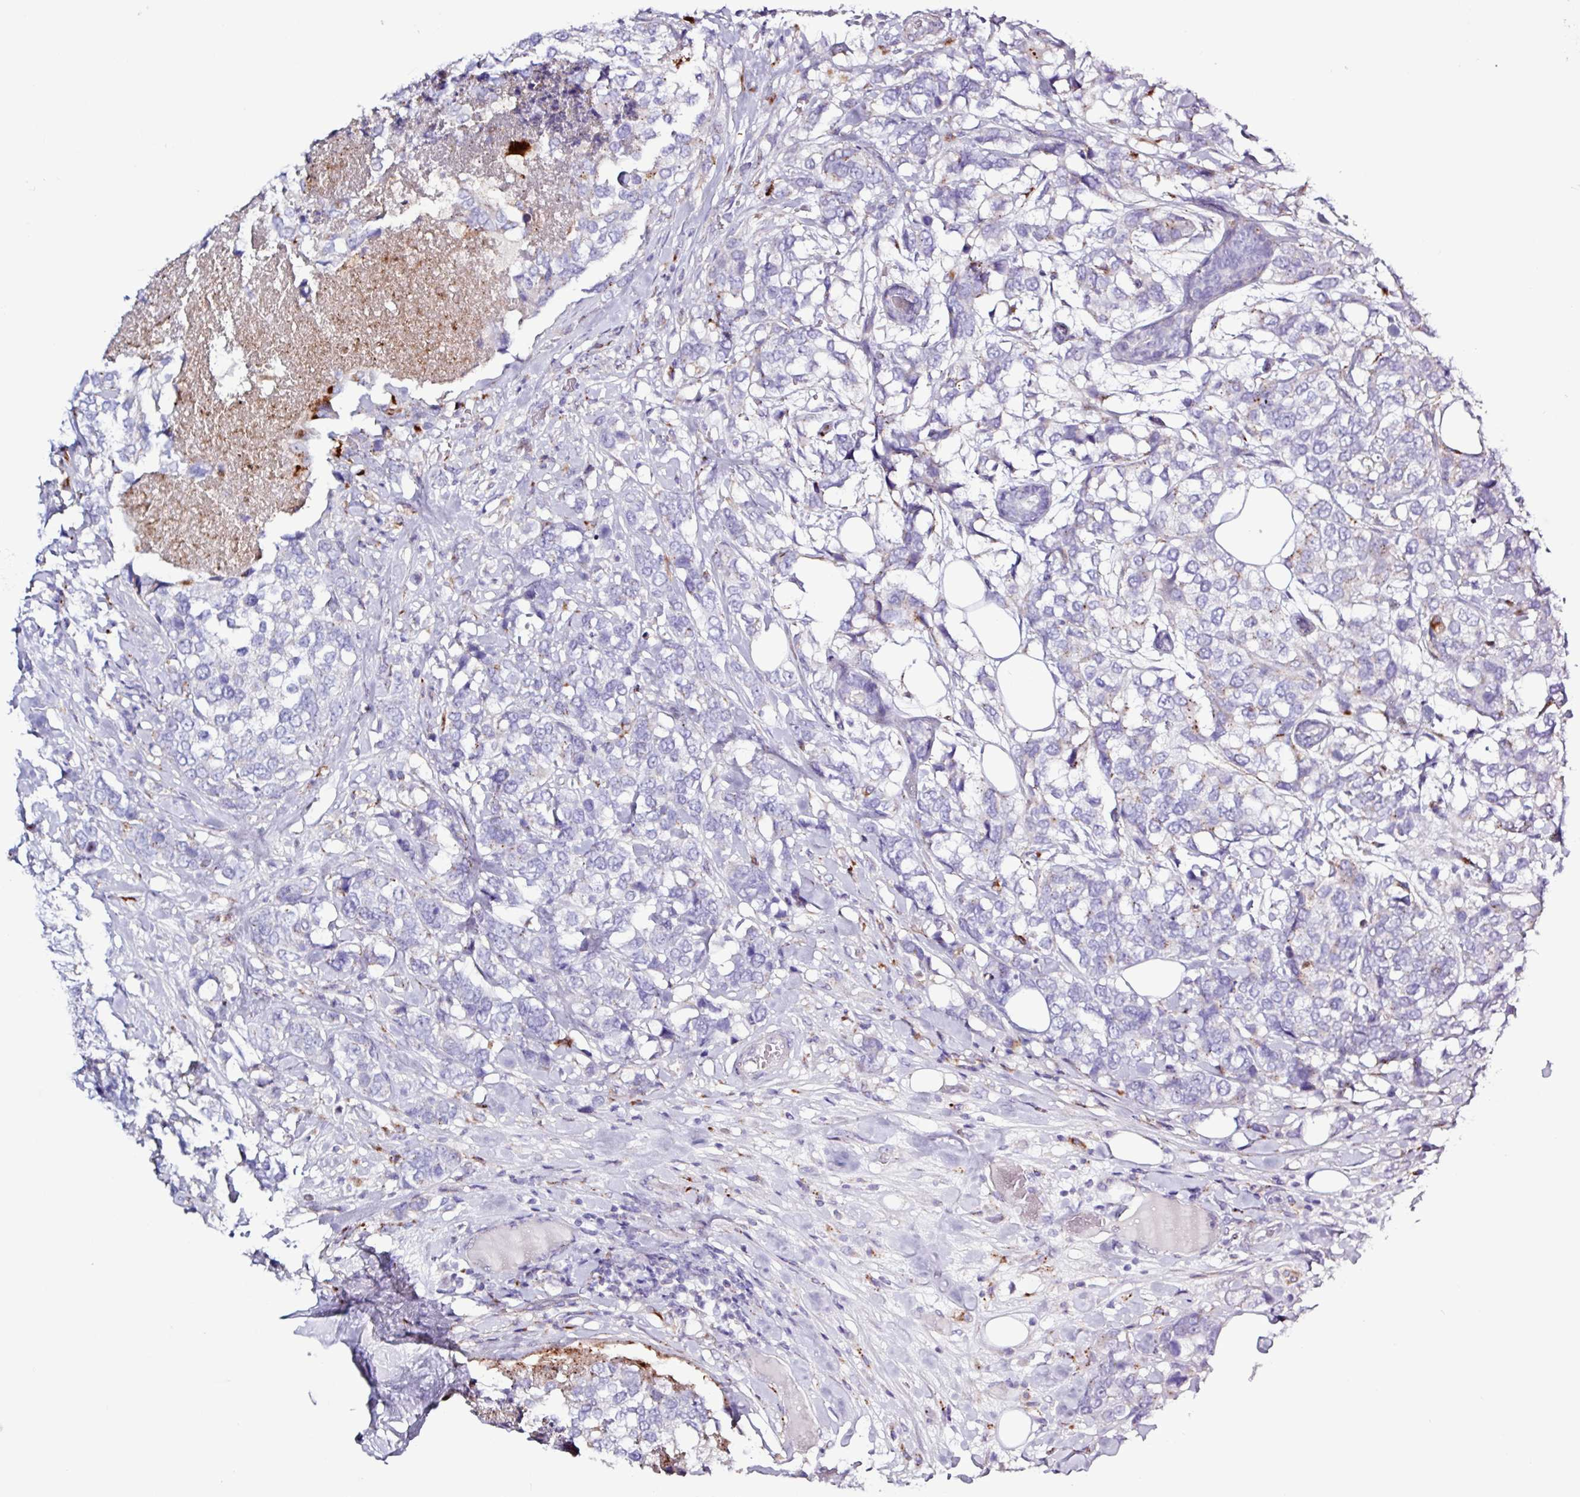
{"staining": {"intensity": "negative", "quantity": "none", "location": "none"}, "tissue": "breast cancer", "cell_type": "Tumor cells", "image_type": "cancer", "snomed": [{"axis": "morphology", "description": "Lobular carcinoma"}, {"axis": "topography", "description": "Breast"}], "caption": "Immunohistochemistry (IHC) of breast cancer (lobular carcinoma) shows no expression in tumor cells. (Stains: DAB (3,3'-diaminobenzidine) immunohistochemistry with hematoxylin counter stain, Microscopy: brightfield microscopy at high magnification).", "gene": "AMIGO2", "patient": {"sex": "female", "age": 59}}